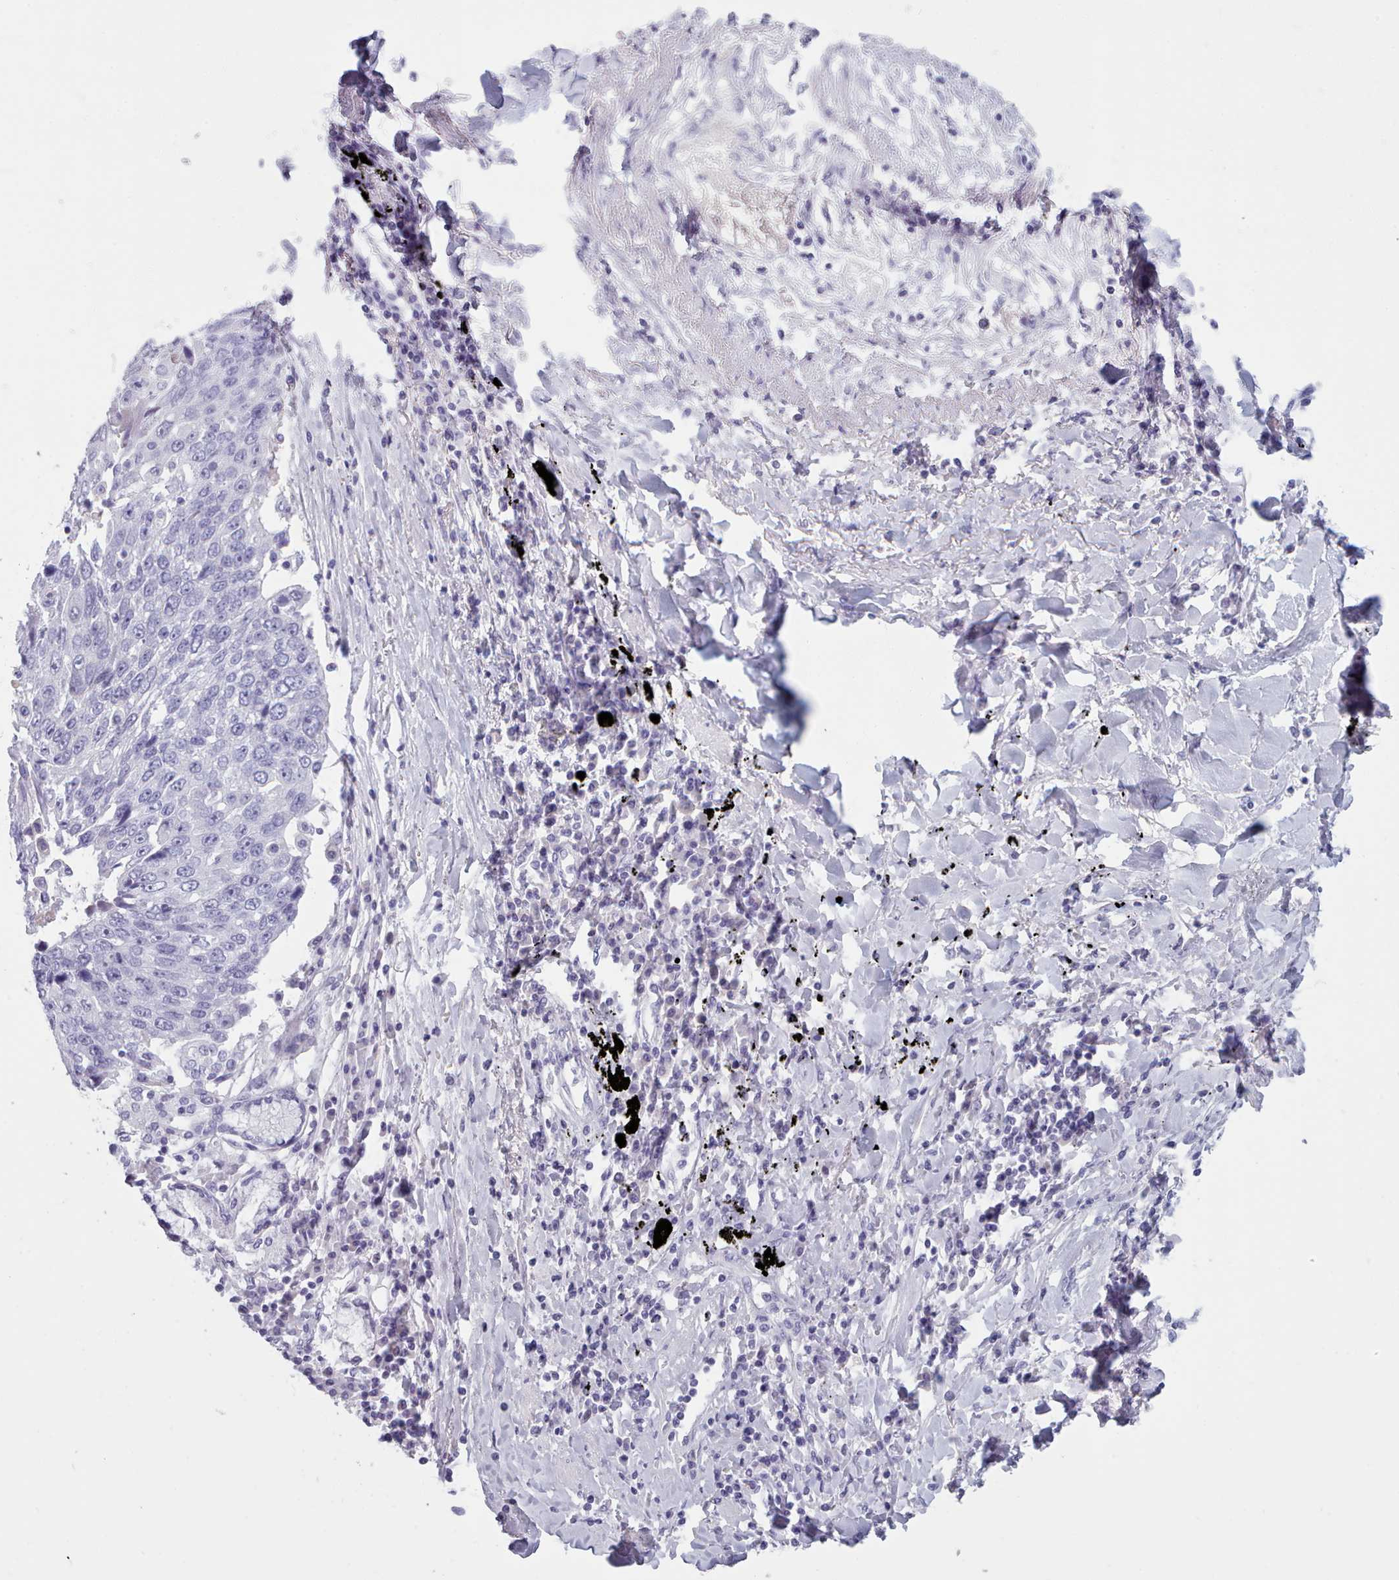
{"staining": {"intensity": "negative", "quantity": "none", "location": "none"}, "tissue": "lung cancer", "cell_type": "Tumor cells", "image_type": "cancer", "snomed": [{"axis": "morphology", "description": "Squamous cell carcinoma, NOS"}, {"axis": "topography", "description": "Lung"}], "caption": "Lung squamous cell carcinoma was stained to show a protein in brown. There is no significant expression in tumor cells.", "gene": "ZNF43", "patient": {"sex": "male", "age": 66}}